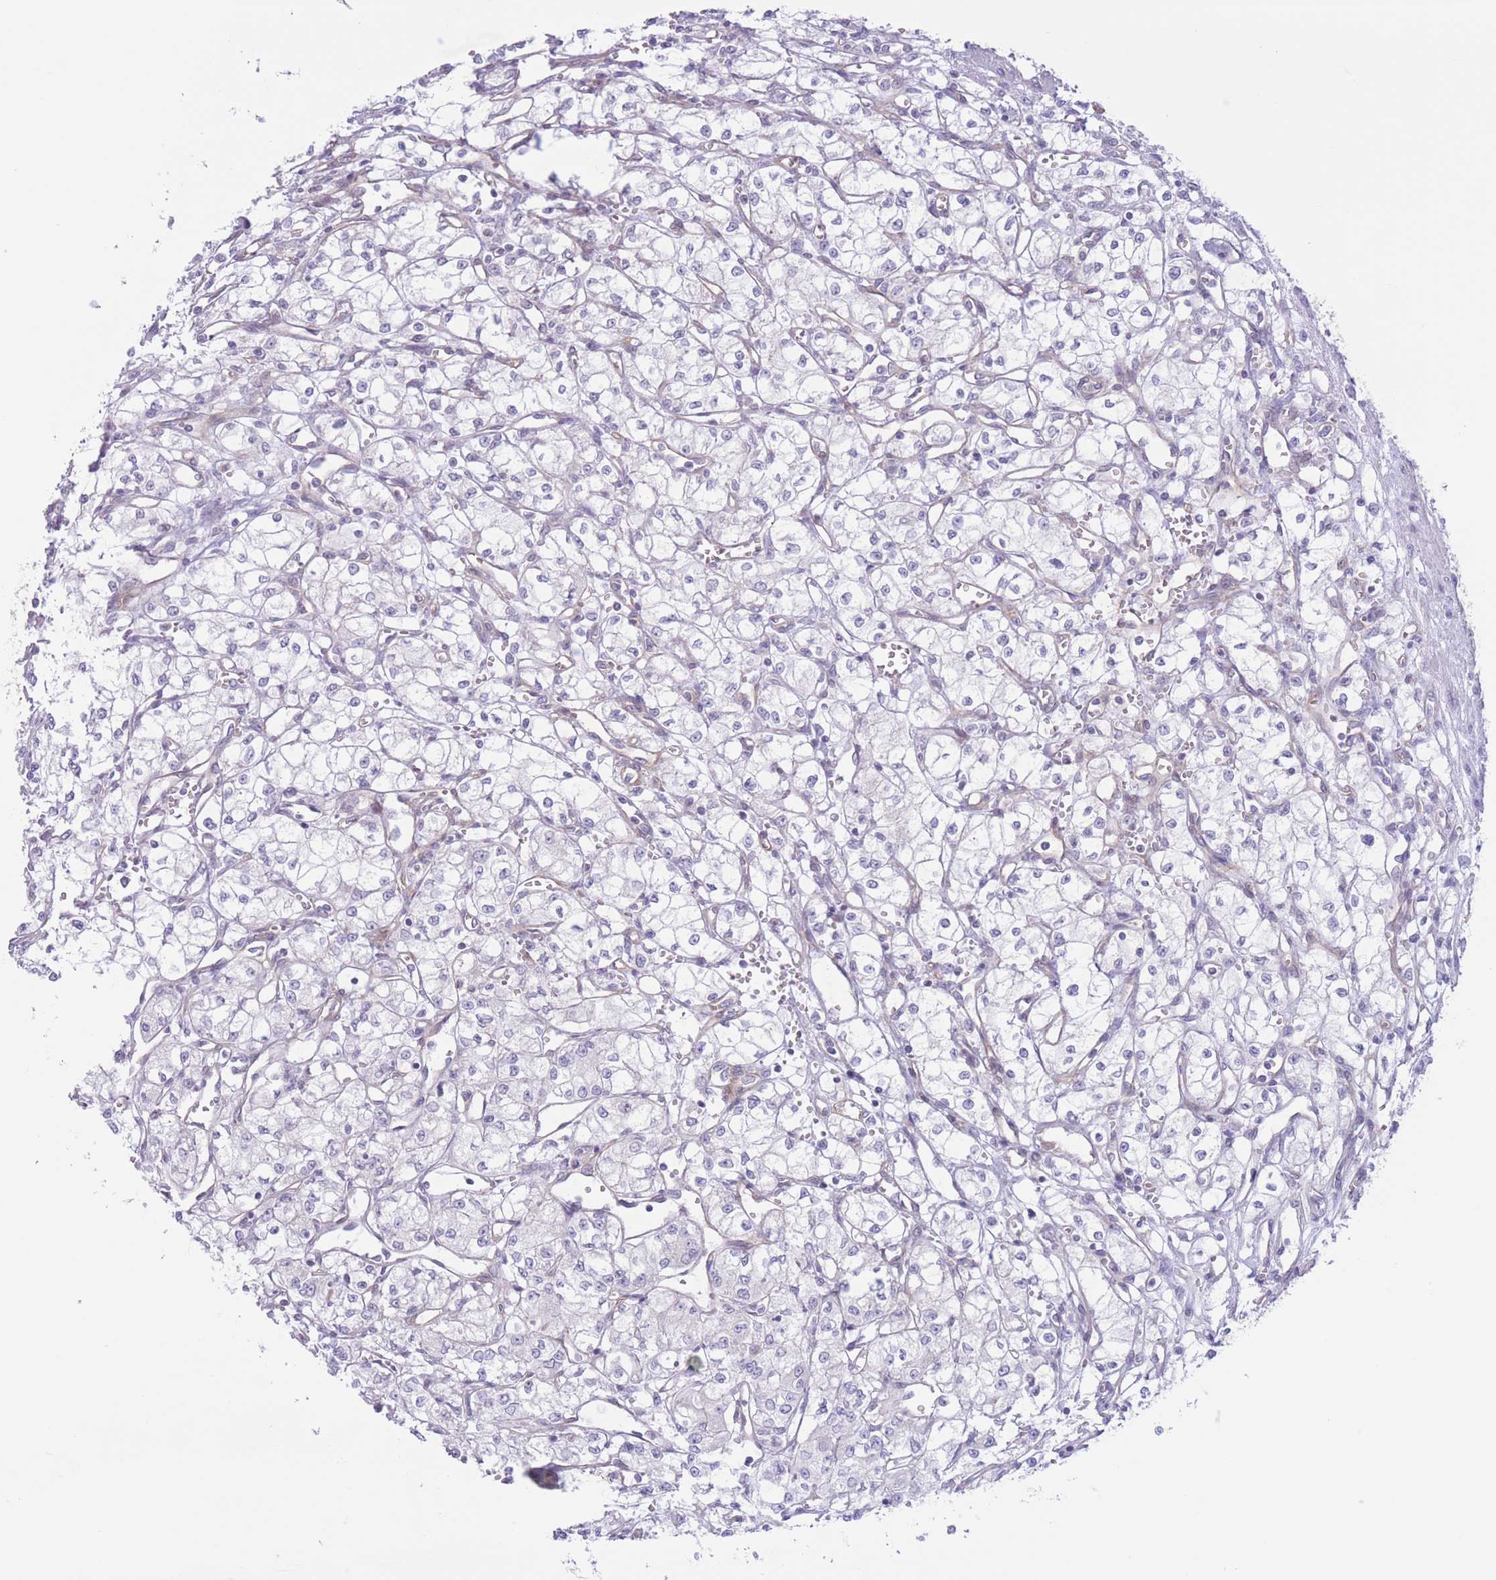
{"staining": {"intensity": "negative", "quantity": "none", "location": "none"}, "tissue": "renal cancer", "cell_type": "Tumor cells", "image_type": "cancer", "snomed": [{"axis": "morphology", "description": "Adenocarcinoma, NOS"}, {"axis": "topography", "description": "Kidney"}], "caption": "Immunohistochemical staining of human renal cancer (adenocarcinoma) shows no significant staining in tumor cells.", "gene": "MRPS31", "patient": {"sex": "male", "age": 59}}